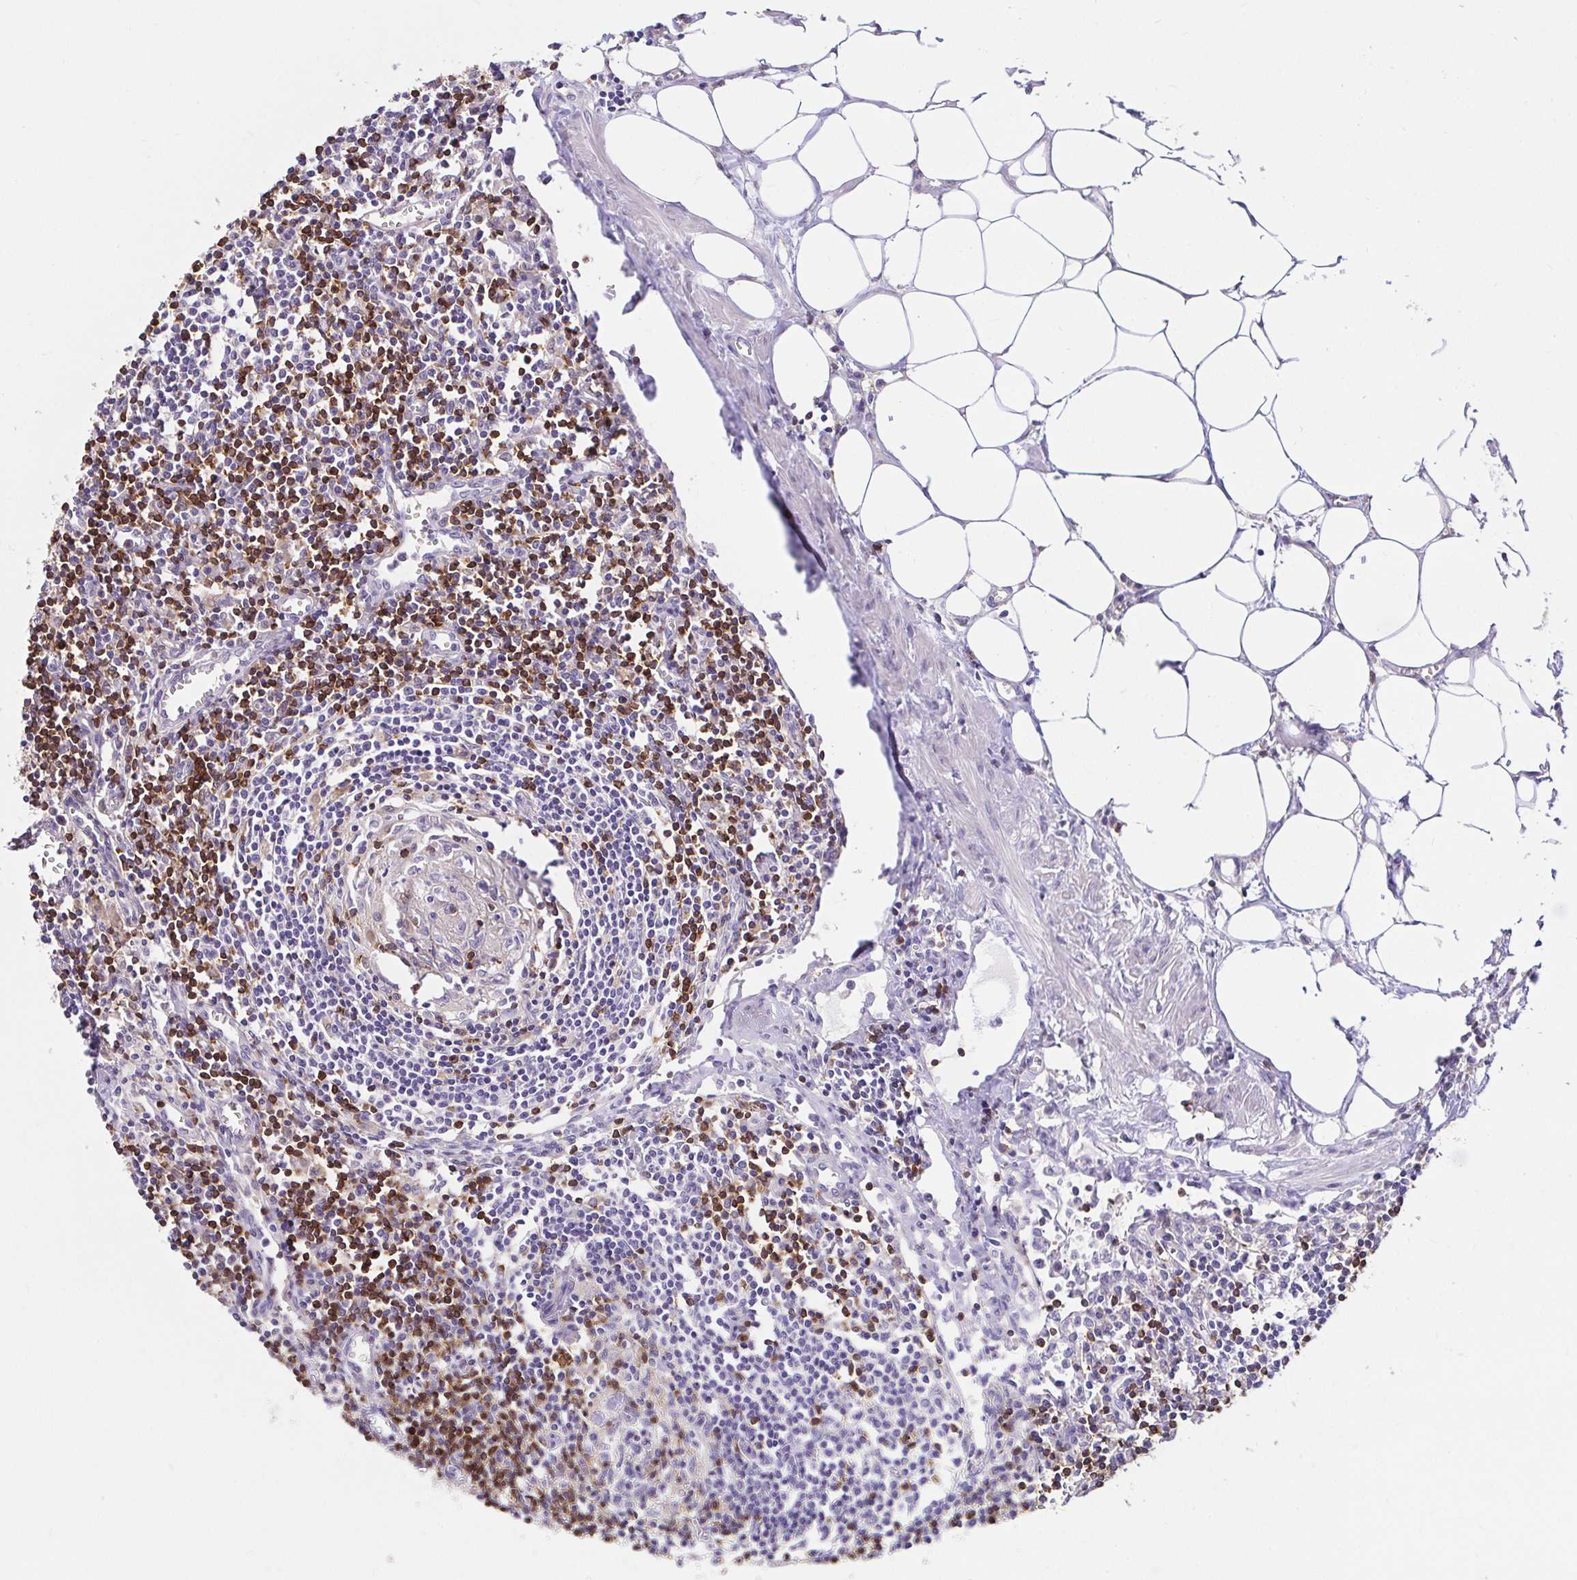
{"staining": {"intensity": "strong", "quantity": "<25%", "location": "cytoplasmic/membranous"}, "tissue": "lymph node", "cell_type": "Germinal center cells", "image_type": "normal", "snomed": [{"axis": "morphology", "description": "Normal tissue, NOS"}, {"axis": "topography", "description": "Lymph node"}], "caption": "The photomicrograph reveals staining of benign lymph node, revealing strong cytoplasmic/membranous protein staining (brown color) within germinal center cells. The staining was performed using DAB (3,3'-diaminobenzidine) to visualize the protein expression in brown, while the nuclei were stained in blue with hematoxylin (Magnification: 20x).", "gene": "SKAP1", "patient": {"sex": "male", "age": 66}}